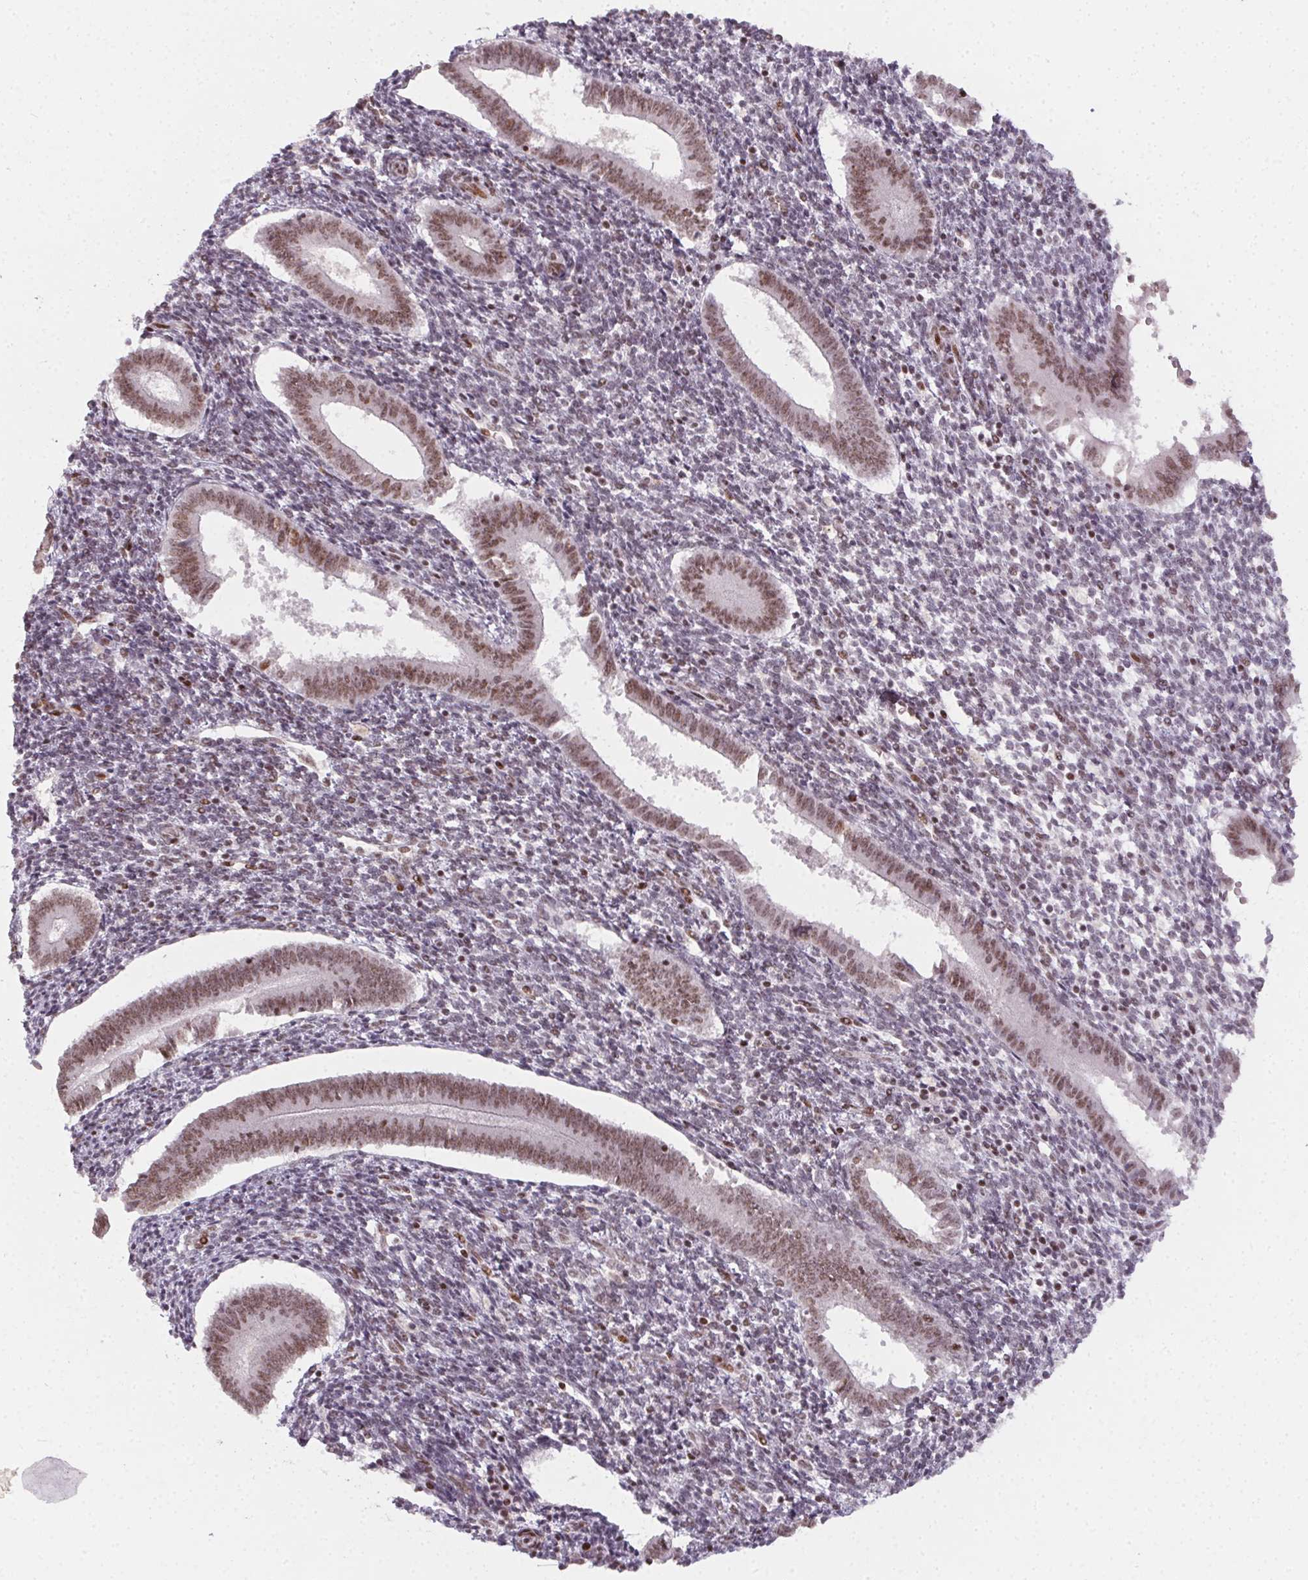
{"staining": {"intensity": "moderate", "quantity": "25%-75%", "location": "nuclear"}, "tissue": "endometrium", "cell_type": "Cells in endometrial stroma", "image_type": "normal", "snomed": [{"axis": "morphology", "description": "Normal tissue, NOS"}, {"axis": "topography", "description": "Endometrium"}], "caption": "Protein staining of normal endometrium reveals moderate nuclear staining in about 25%-75% of cells in endometrial stroma.", "gene": "KMT2A", "patient": {"sex": "female", "age": 25}}